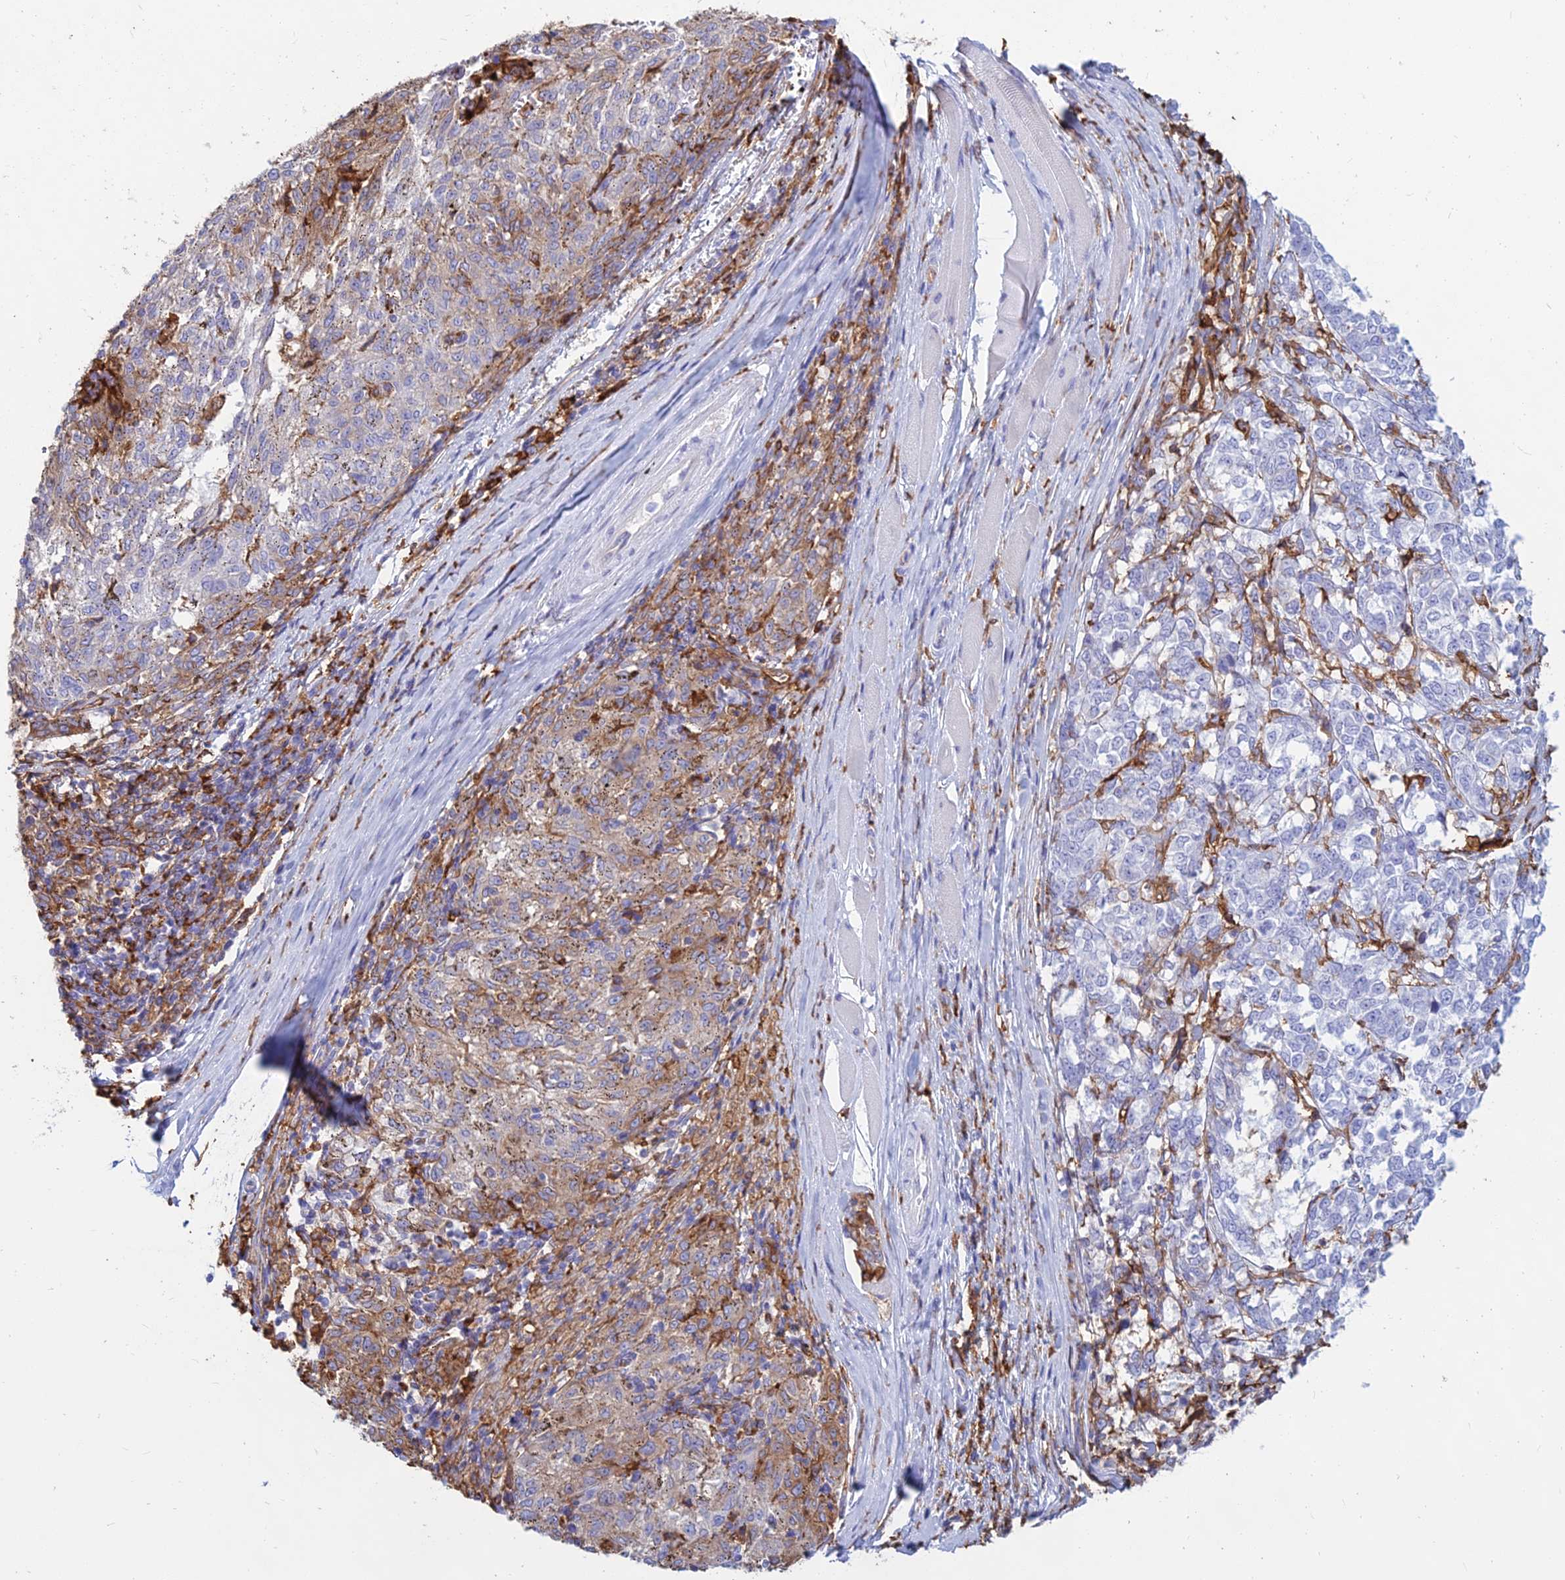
{"staining": {"intensity": "moderate", "quantity": "<25%", "location": "cytoplasmic/membranous"}, "tissue": "melanoma", "cell_type": "Tumor cells", "image_type": "cancer", "snomed": [{"axis": "morphology", "description": "Malignant melanoma, NOS"}, {"axis": "topography", "description": "Skin"}], "caption": "Brown immunohistochemical staining in melanoma reveals moderate cytoplasmic/membranous expression in about <25% of tumor cells. (IHC, brightfield microscopy, high magnification).", "gene": "HLA-DRB1", "patient": {"sex": "female", "age": 72}}